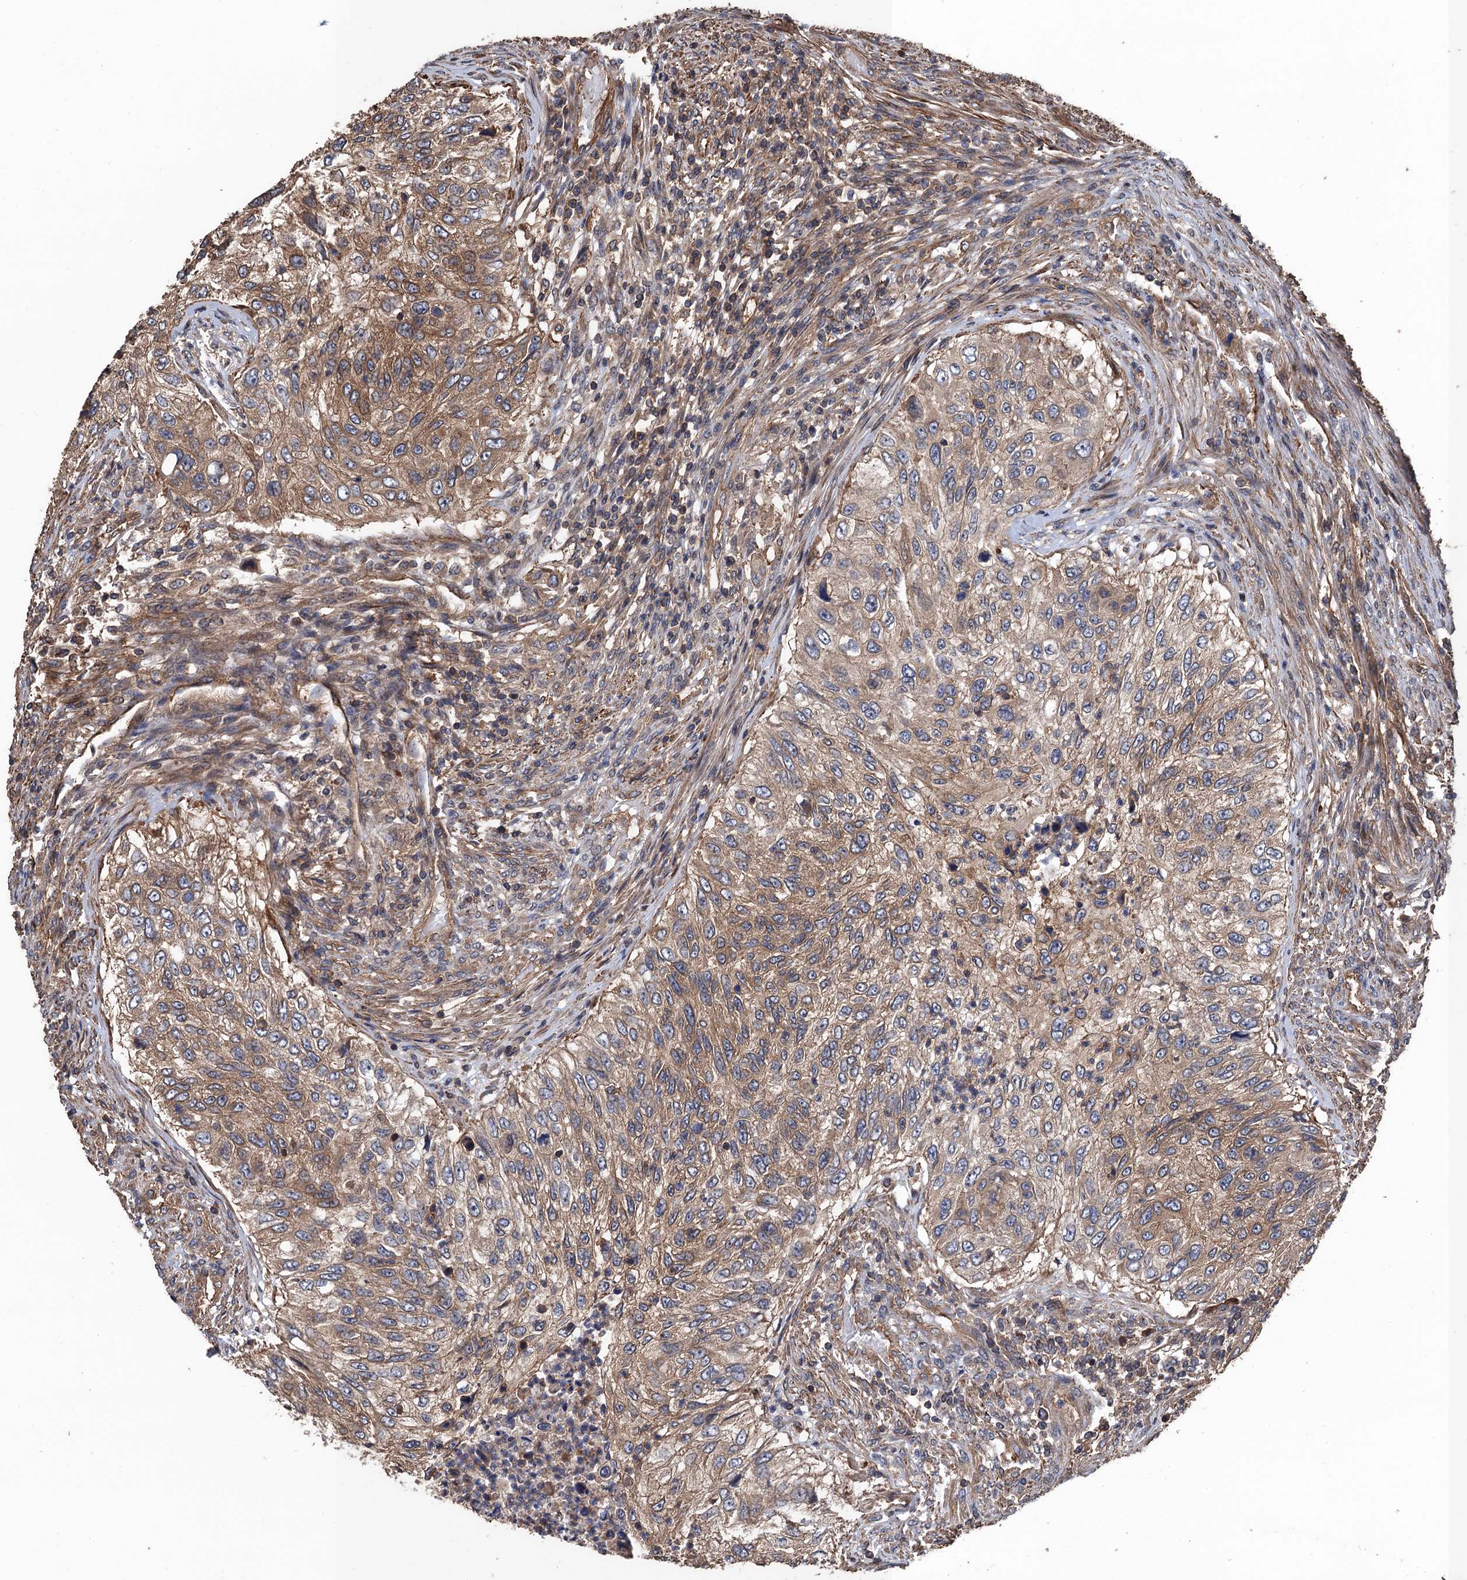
{"staining": {"intensity": "moderate", "quantity": ">75%", "location": "cytoplasmic/membranous"}, "tissue": "urothelial cancer", "cell_type": "Tumor cells", "image_type": "cancer", "snomed": [{"axis": "morphology", "description": "Urothelial carcinoma, High grade"}, {"axis": "topography", "description": "Urinary bladder"}], "caption": "High-magnification brightfield microscopy of urothelial cancer stained with DAB (brown) and counterstained with hematoxylin (blue). tumor cells exhibit moderate cytoplasmic/membranous staining is present in about>75% of cells. (Brightfield microscopy of DAB IHC at high magnification).", "gene": "PPP4R1", "patient": {"sex": "female", "age": 60}}